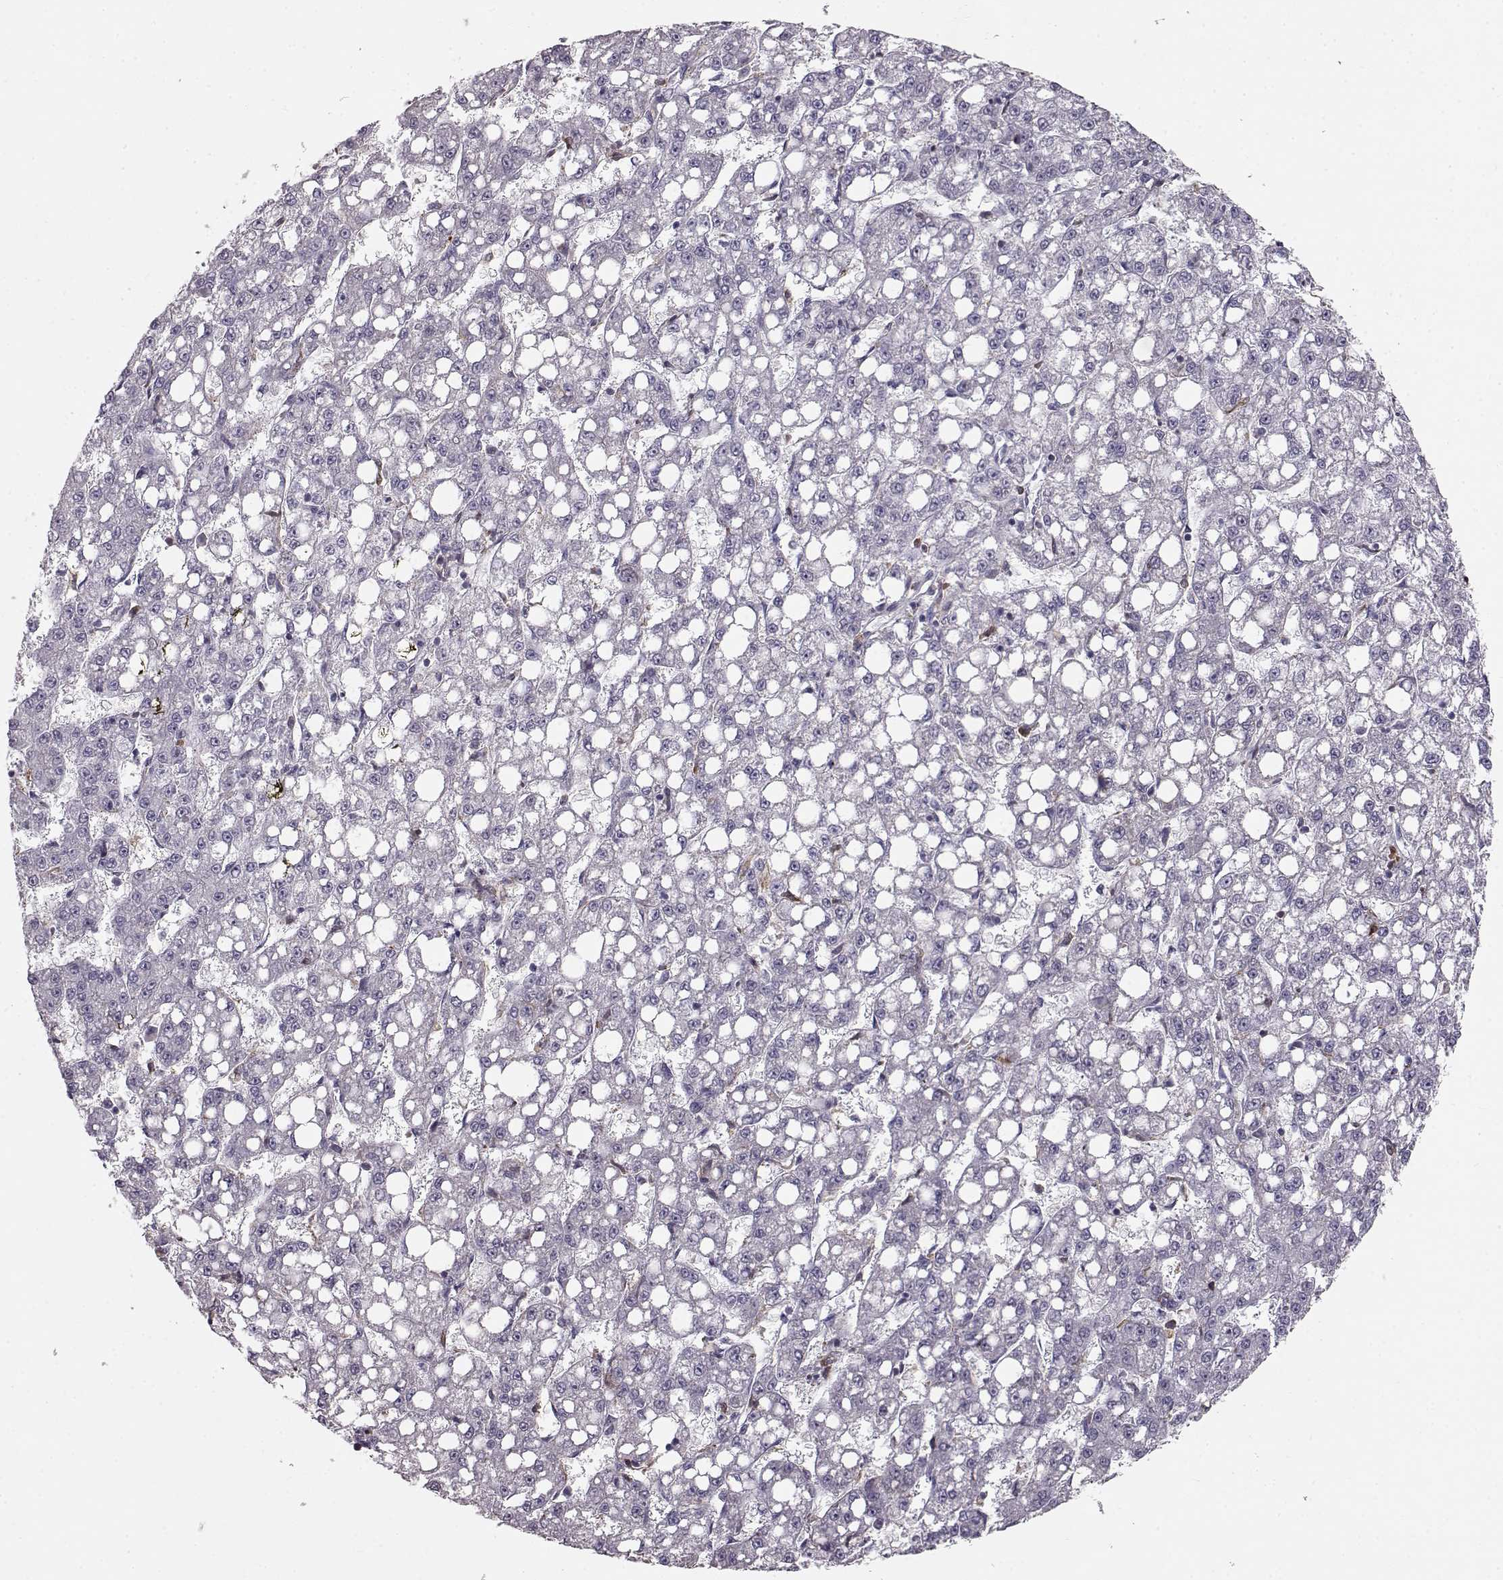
{"staining": {"intensity": "negative", "quantity": "none", "location": "none"}, "tissue": "liver cancer", "cell_type": "Tumor cells", "image_type": "cancer", "snomed": [{"axis": "morphology", "description": "Carcinoma, Hepatocellular, NOS"}, {"axis": "topography", "description": "Liver"}], "caption": "Tumor cells show no significant protein staining in liver cancer (hepatocellular carcinoma). (Immunohistochemistry, brightfield microscopy, high magnification).", "gene": "SPAG17", "patient": {"sex": "female", "age": 65}}